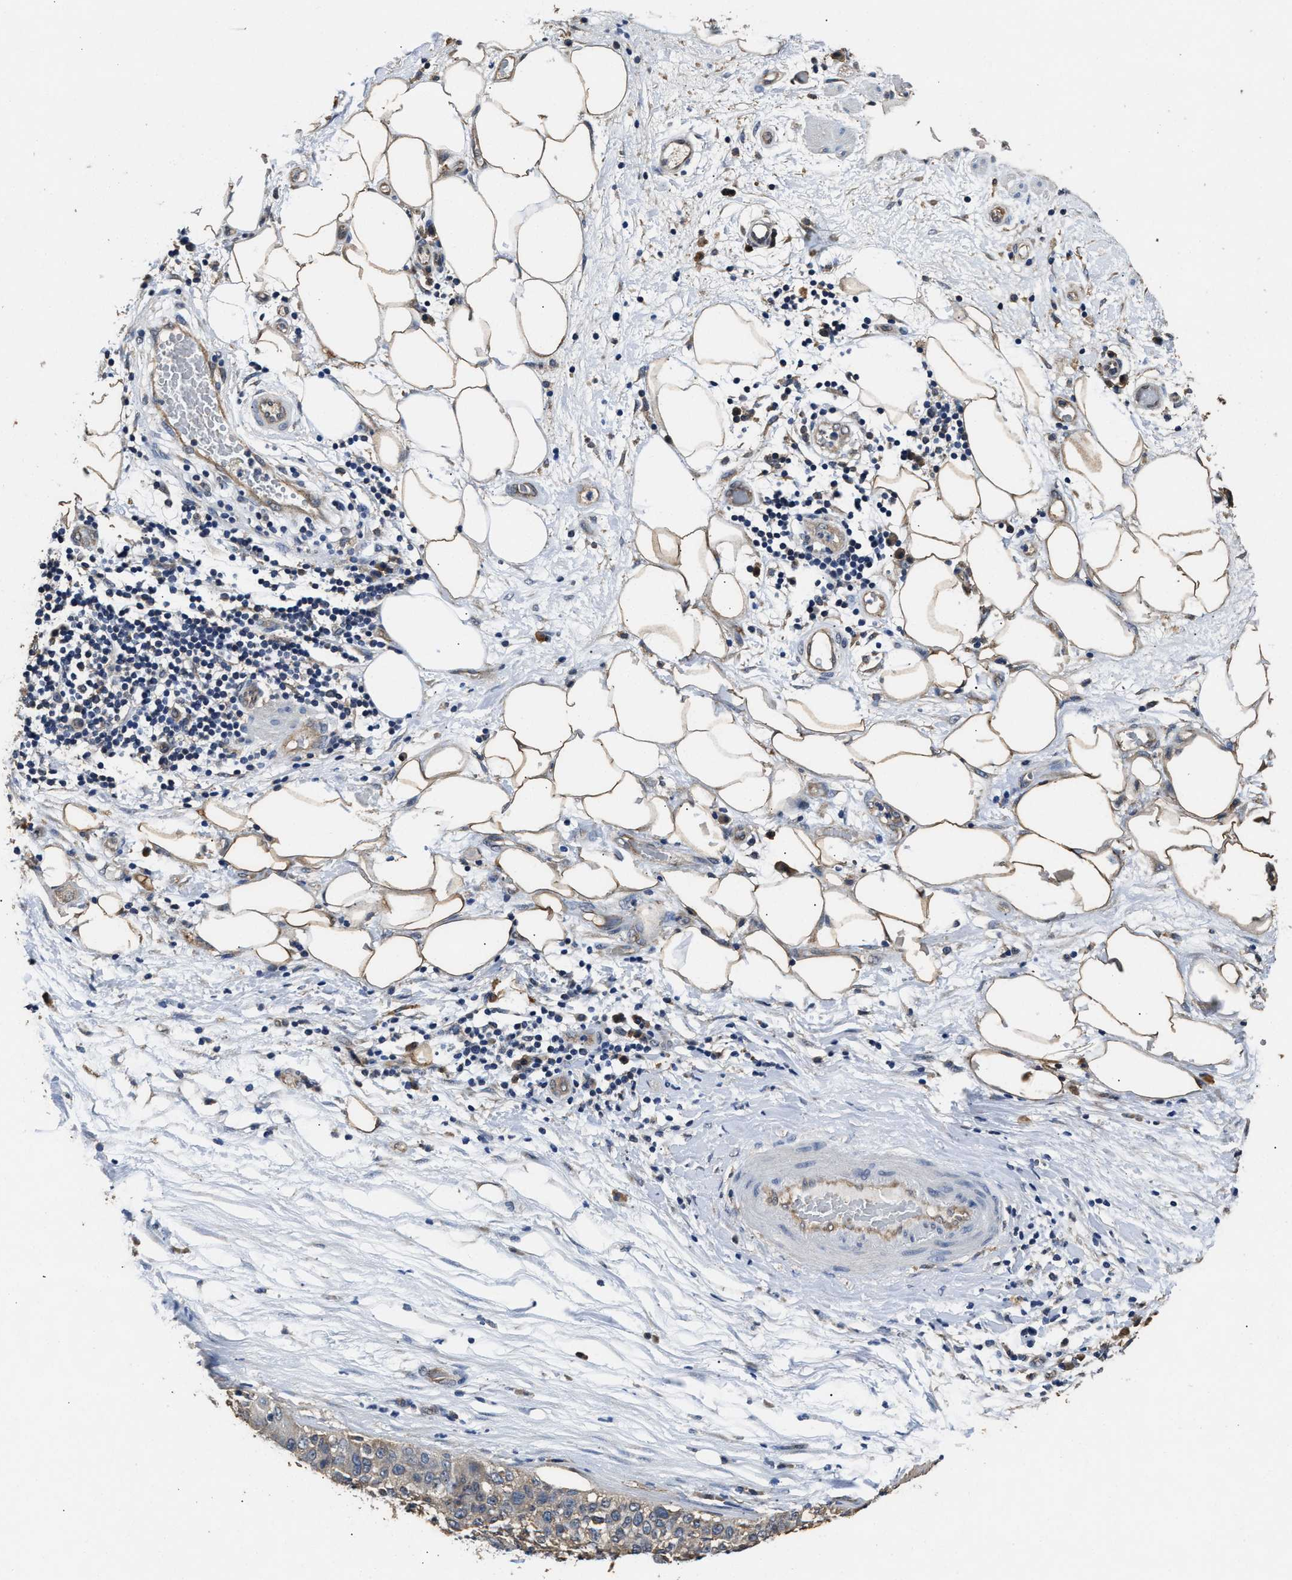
{"staining": {"intensity": "negative", "quantity": "none", "location": "none"}, "tissue": "lung cancer", "cell_type": "Tumor cells", "image_type": "cancer", "snomed": [{"axis": "morphology", "description": "Inflammation, NOS"}, {"axis": "morphology", "description": "Squamous cell carcinoma, NOS"}, {"axis": "topography", "description": "Lymph node"}, {"axis": "topography", "description": "Soft tissue"}, {"axis": "topography", "description": "Lung"}], "caption": "The micrograph displays no significant positivity in tumor cells of lung squamous cell carcinoma.", "gene": "YWHAE", "patient": {"sex": "male", "age": 66}}